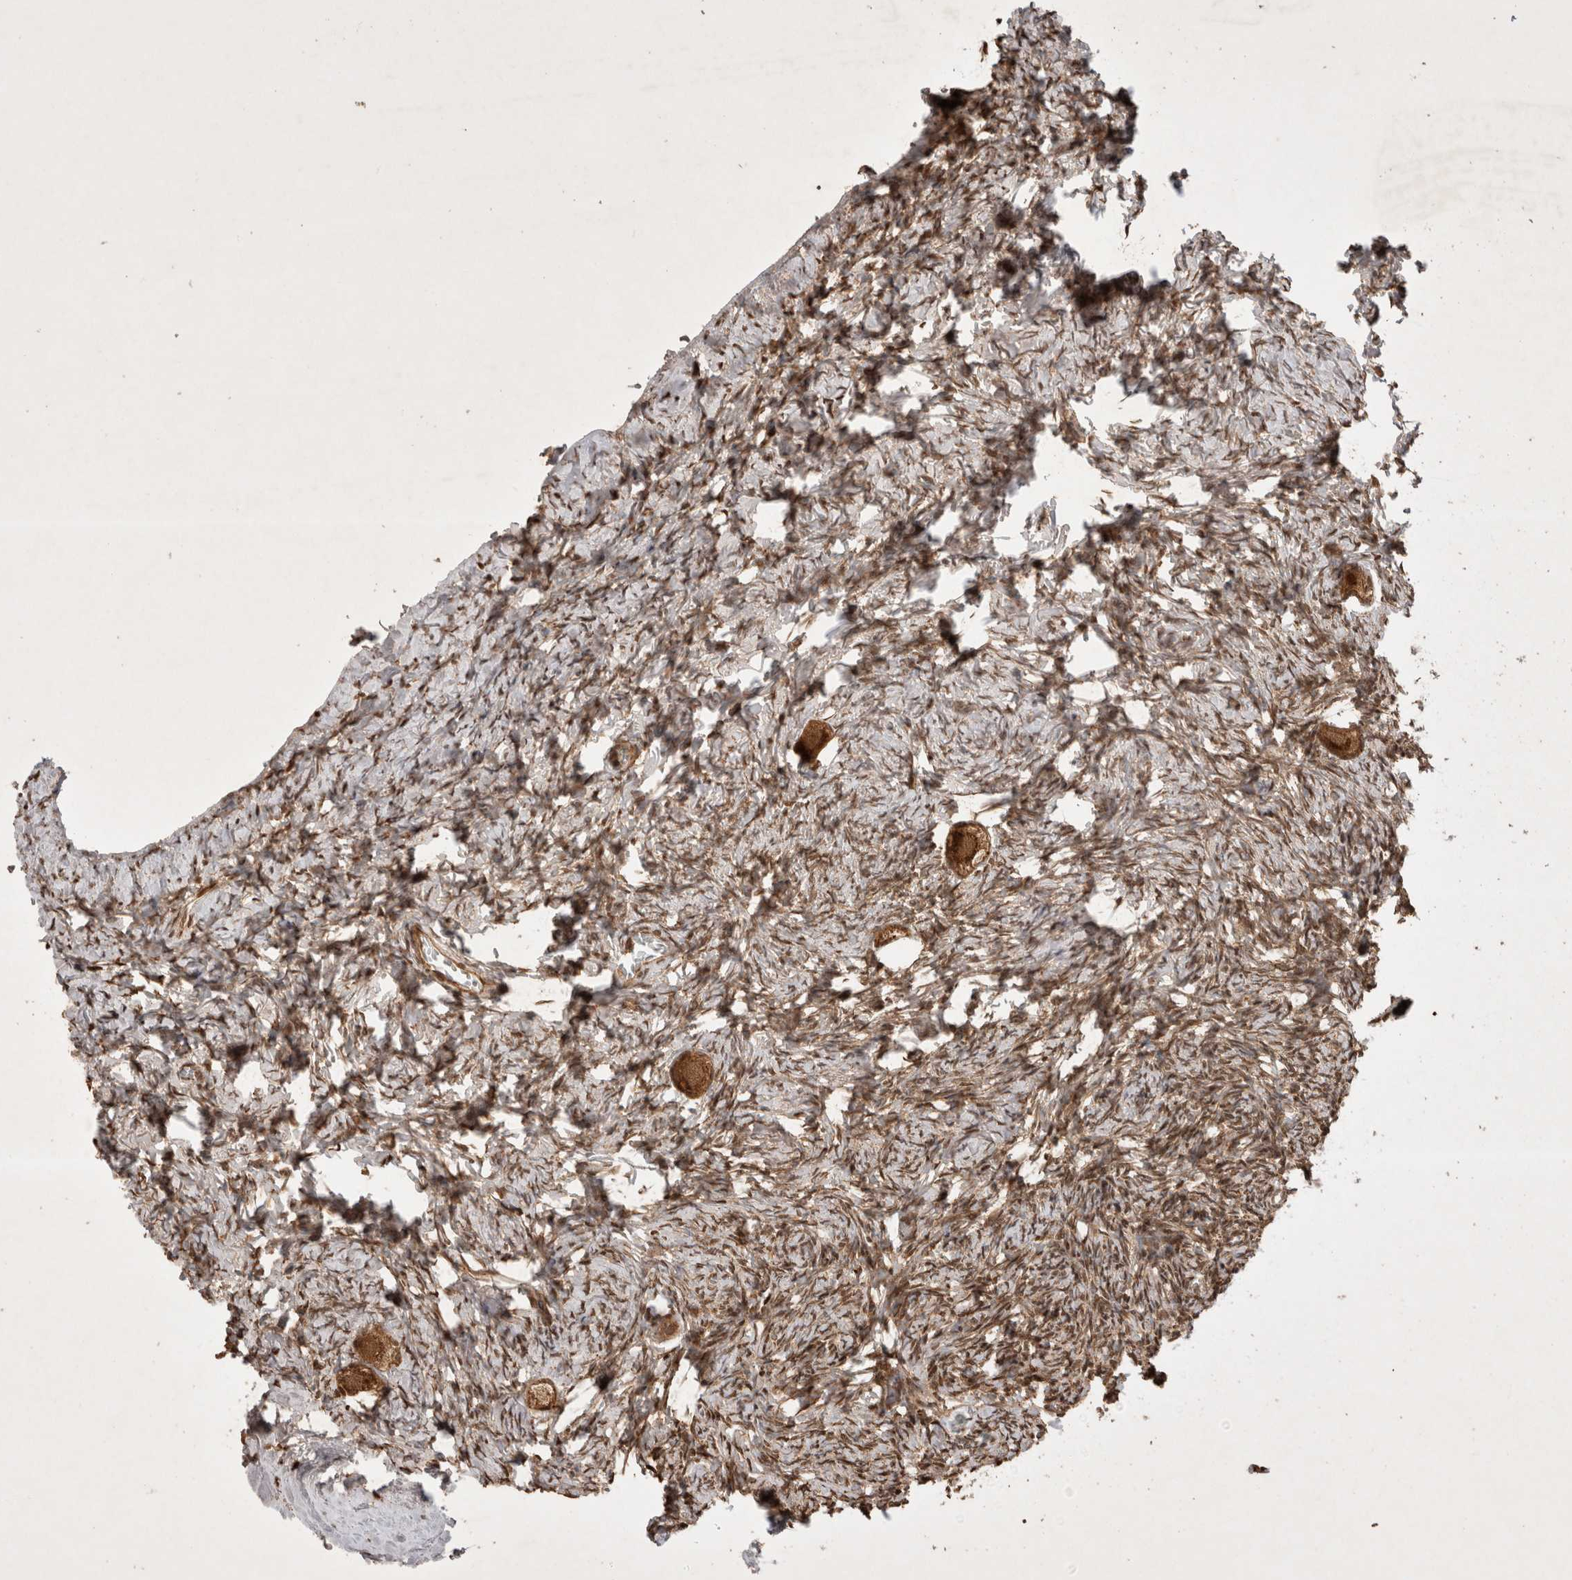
{"staining": {"intensity": "strong", "quantity": ">75%", "location": "cytoplasmic/membranous"}, "tissue": "ovary", "cell_type": "Follicle cells", "image_type": "normal", "snomed": [{"axis": "morphology", "description": "Normal tissue, NOS"}, {"axis": "topography", "description": "Ovary"}], "caption": "The photomicrograph reveals staining of unremarkable ovary, revealing strong cytoplasmic/membranous protein positivity (brown color) within follicle cells. (Brightfield microscopy of DAB IHC at high magnification).", "gene": "FAM221A", "patient": {"sex": "female", "age": 27}}